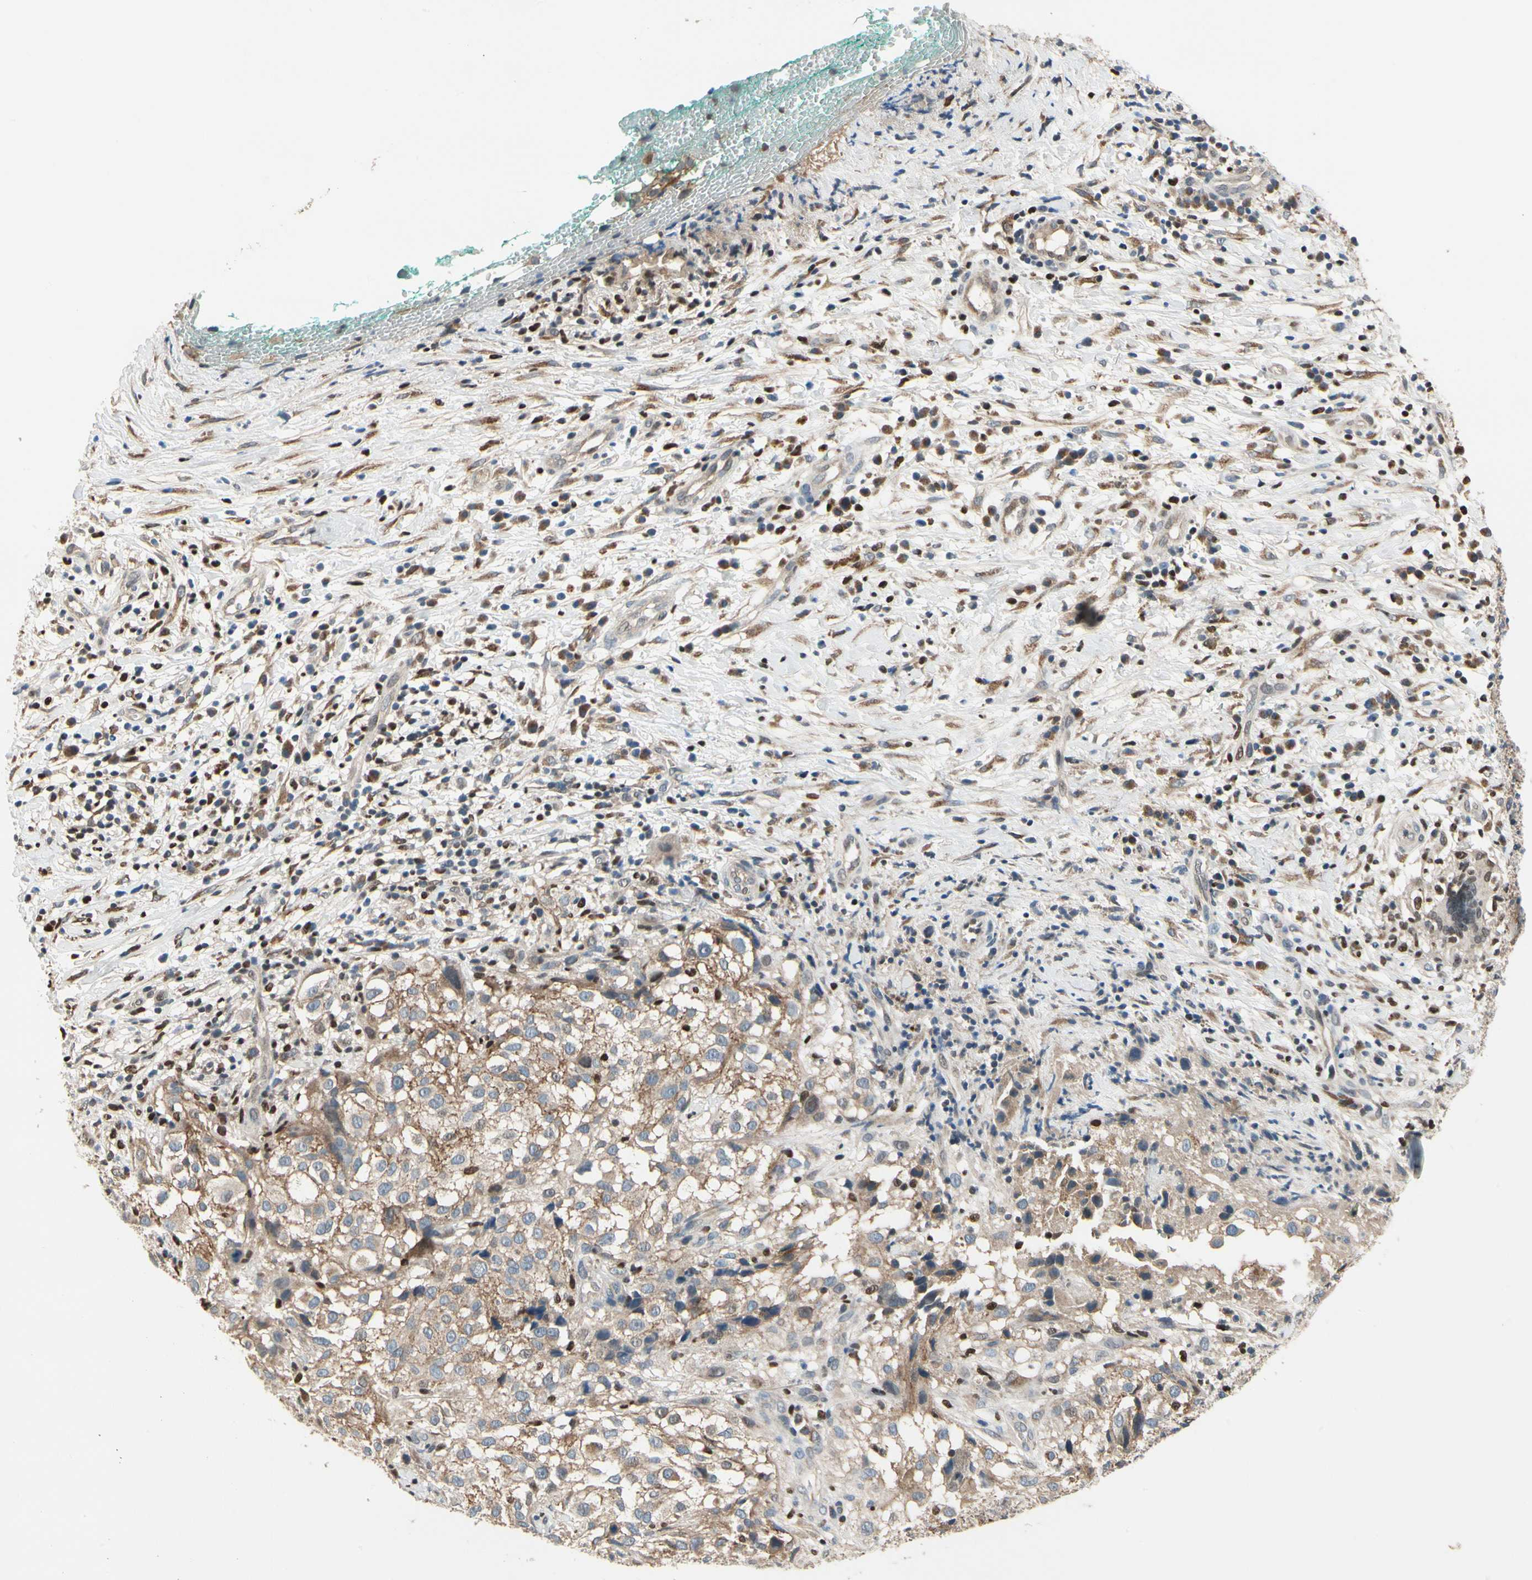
{"staining": {"intensity": "moderate", "quantity": ">75%", "location": "cytoplasmic/membranous"}, "tissue": "melanoma", "cell_type": "Tumor cells", "image_type": "cancer", "snomed": [{"axis": "morphology", "description": "Necrosis, NOS"}, {"axis": "morphology", "description": "Malignant melanoma, NOS"}, {"axis": "topography", "description": "Skin"}], "caption": "High-power microscopy captured an immunohistochemistry photomicrograph of melanoma, revealing moderate cytoplasmic/membranous positivity in approximately >75% of tumor cells.", "gene": "CGREF1", "patient": {"sex": "female", "age": 87}}